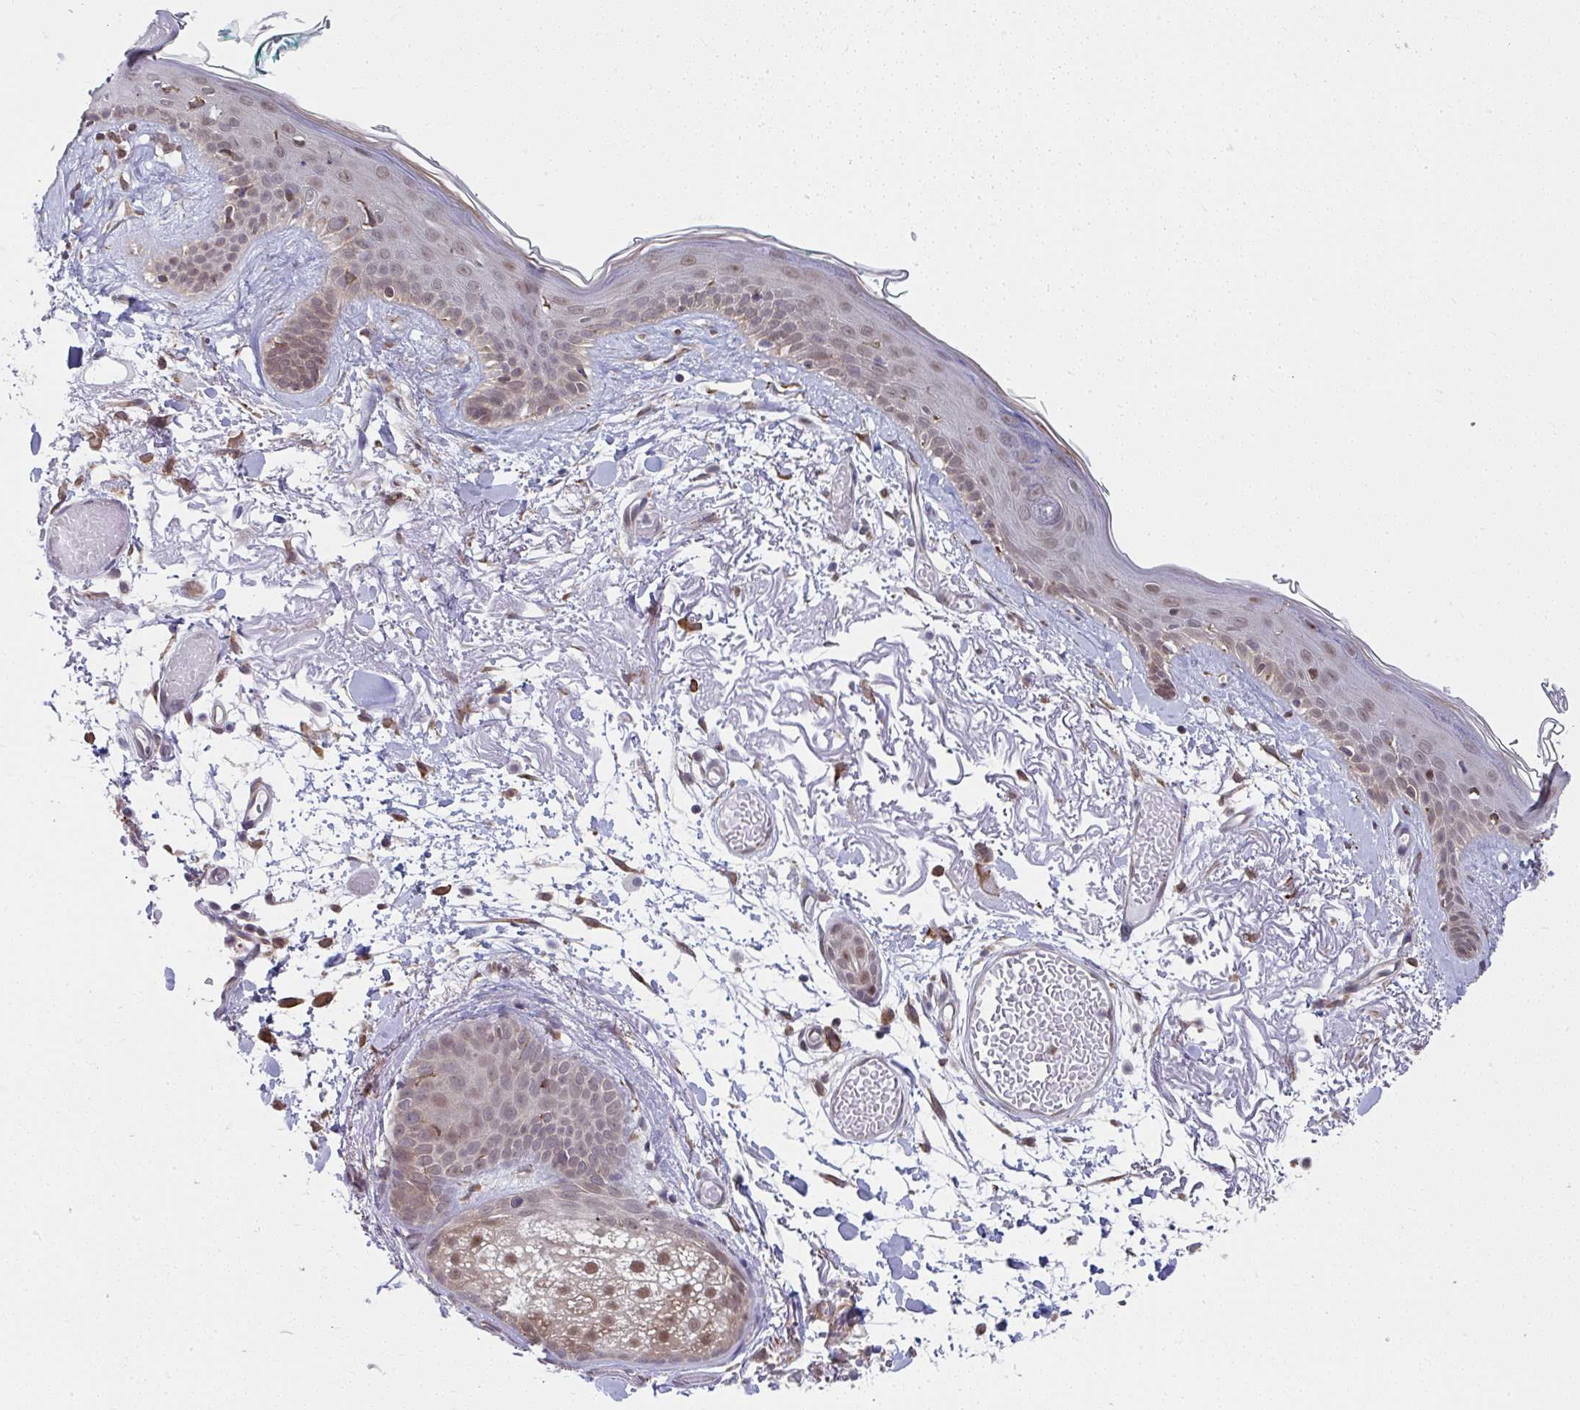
{"staining": {"intensity": "moderate", "quantity": ">75%", "location": "cytoplasmic/membranous"}, "tissue": "skin", "cell_type": "Fibroblasts", "image_type": "normal", "snomed": [{"axis": "morphology", "description": "Normal tissue, NOS"}, {"axis": "topography", "description": "Skin"}], "caption": "Moderate cytoplasmic/membranous positivity for a protein is seen in about >75% of fibroblasts of normal skin using IHC.", "gene": "NMNAT1", "patient": {"sex": "male", "age": 79}}